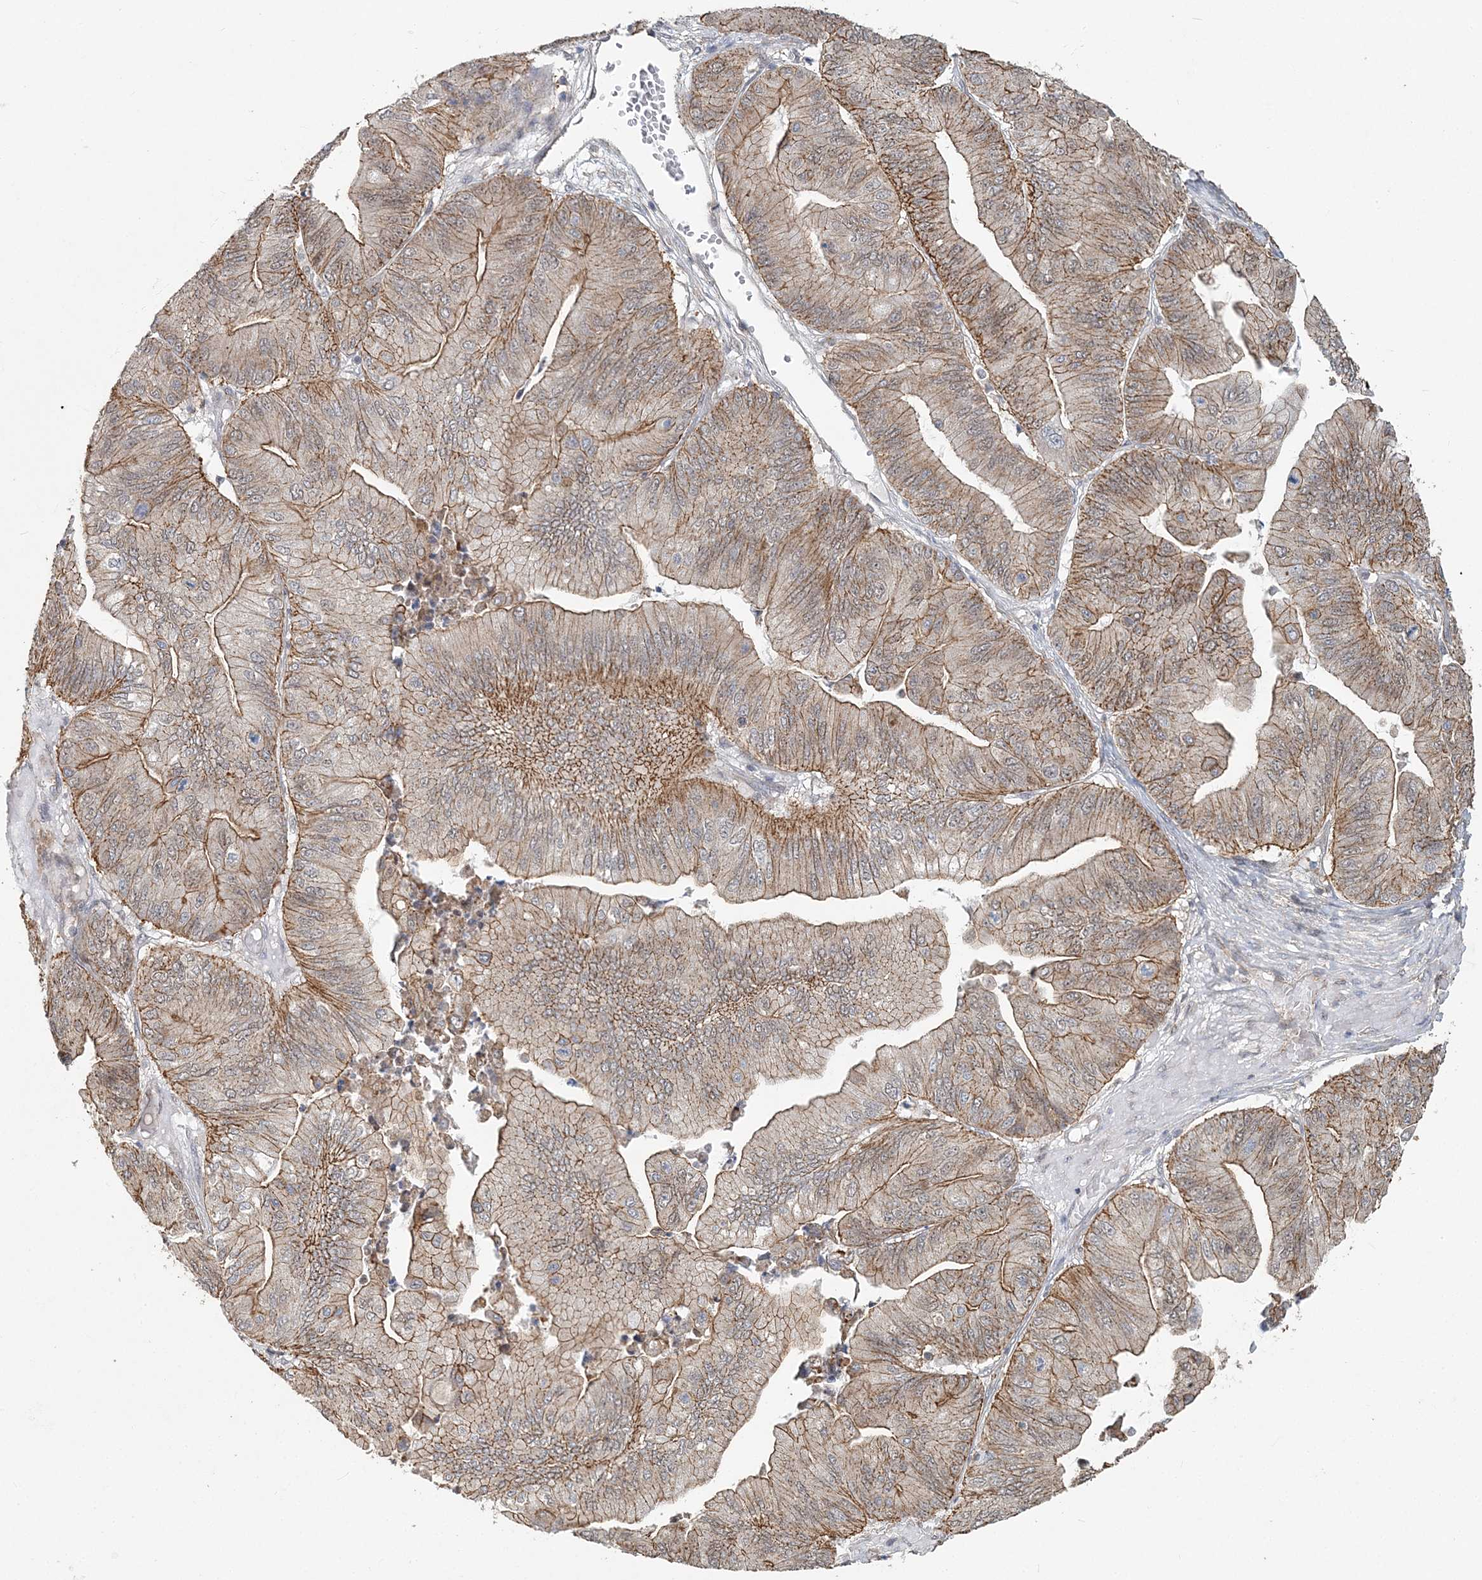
{"staining": {"intensity": "moderate", "quantity": "25%-75%", "location": "cytoplasmic/membranous"}, "tissue": "ovarian cancer", "cell_type": "Tumor cells", "image_type": "cancer", "snomed": [{"axis": "morphology", "description": "Cystadenocarcinoma, mucinous, NOS"}, {"axis": "topography", "description": "Ovary"}], "caption": "Tumor cells show medium levels of moderate cytoplasmic/membranous expression in about 25%-75% of cells in ovarian cancer (mucinous cystadenocarcinoma). The staining was performed using DAB, with brown indicating positive protein expression. Nuclei are stained blue with hematoxylin.", "gene": "MAT2B", "patient": {"sex": "female", "age": 61}}